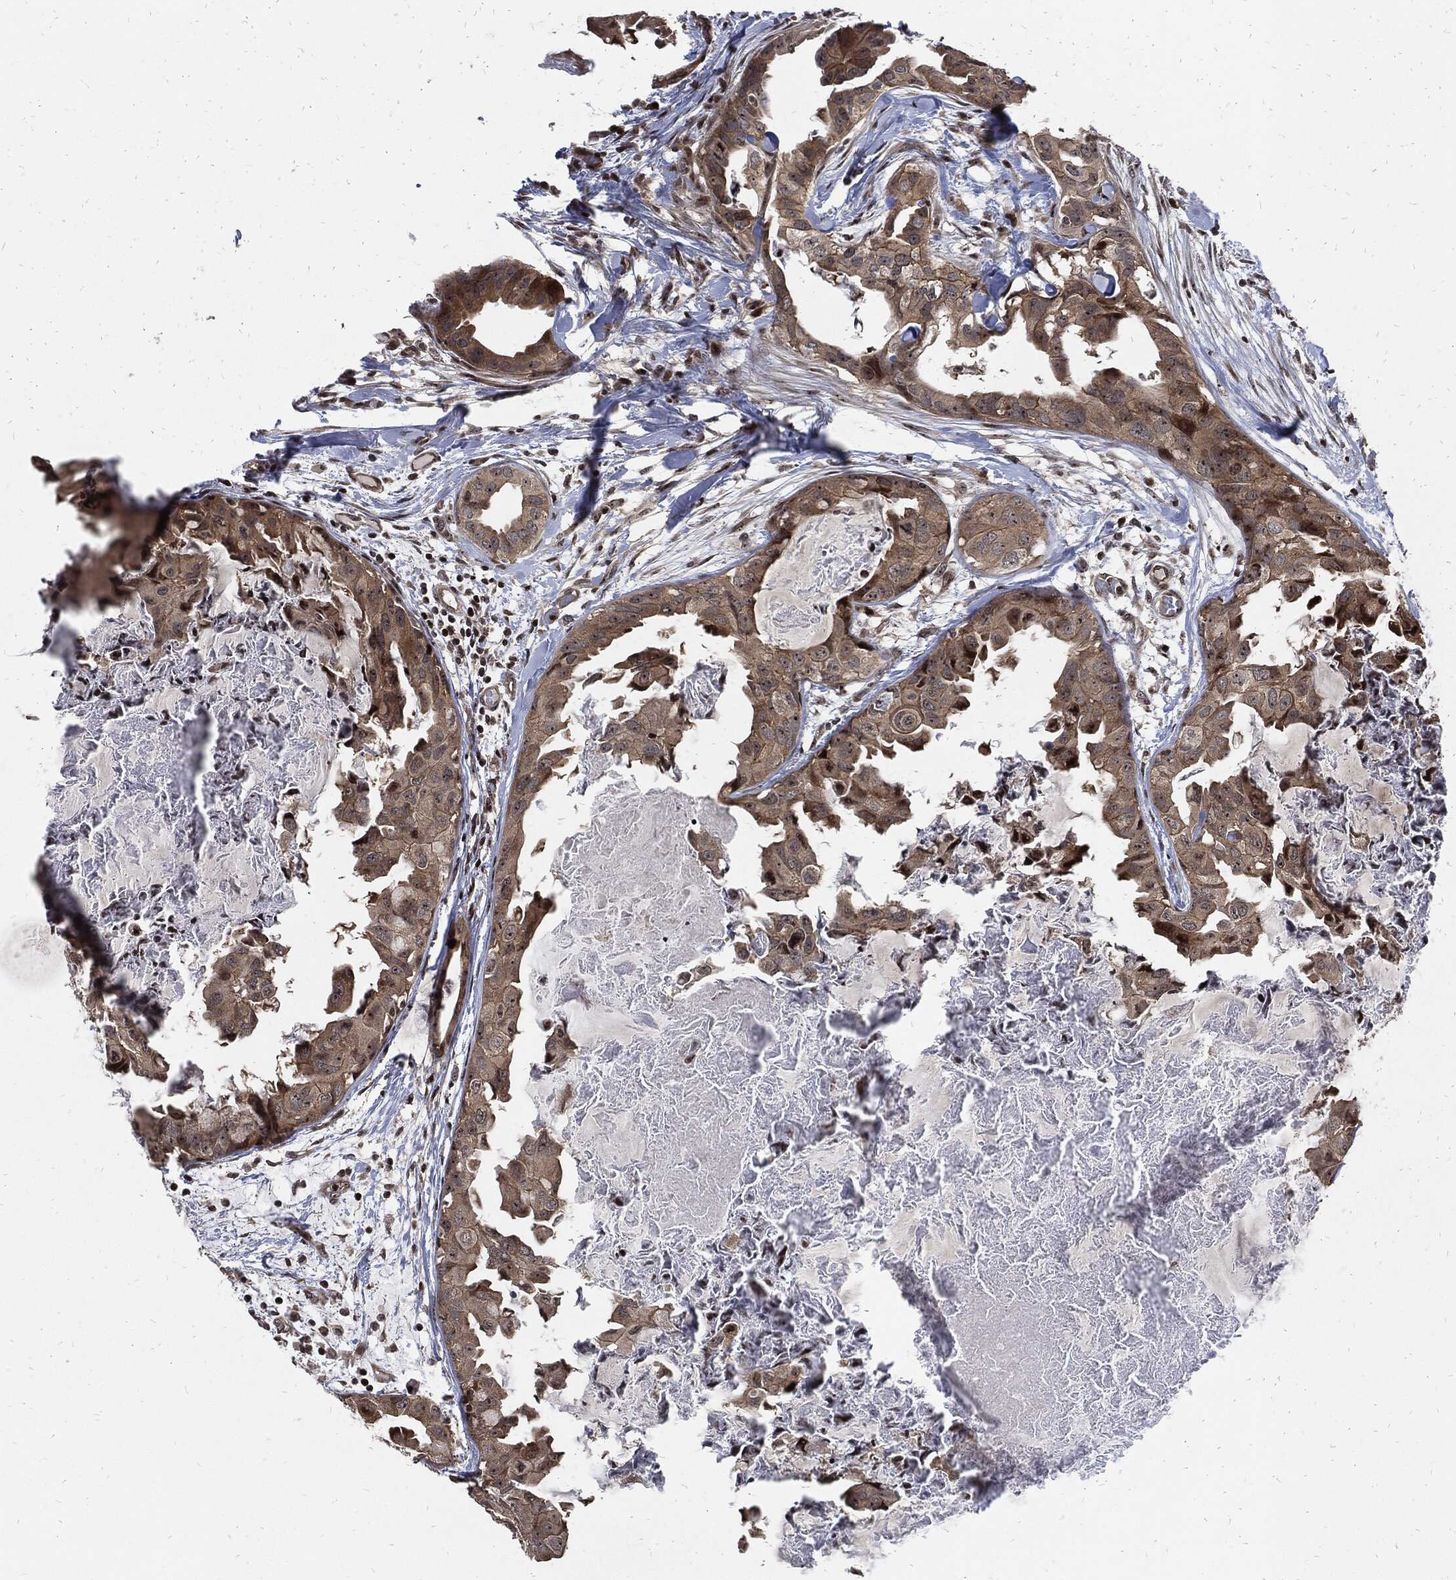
{"staining": {"intensity": "moderate", "quantity": "<25%", "location": "cytoplasmic/membranous"}, "tissue": "breast cancer", "cell_type": "Tumor cells", "image_type": "cancer", "snomed": [{"axis": "morphology", "description": "Normal tissue, NOS"}, {"axis": "morphology", "description": "Duct carcinoma"}, {"axis": "topography", "description": "Breast"}], "caption": "Immunohistochemistry staining of infiltrating ductal carcinoma (breast), which exhibits low levels of moderate cytoplasmic/membranous expression in about <25% of tumor cells indicating moderate cytoplasmic/membranous protein expression. The staining was performed using DAB (3,3'-diaminobenzidine) (brown) for protein detection and nuclei were counterstained in hematoxylin (blue).", "gene": "ZNF775", "patient": {"sex": "female", "age": 40}}